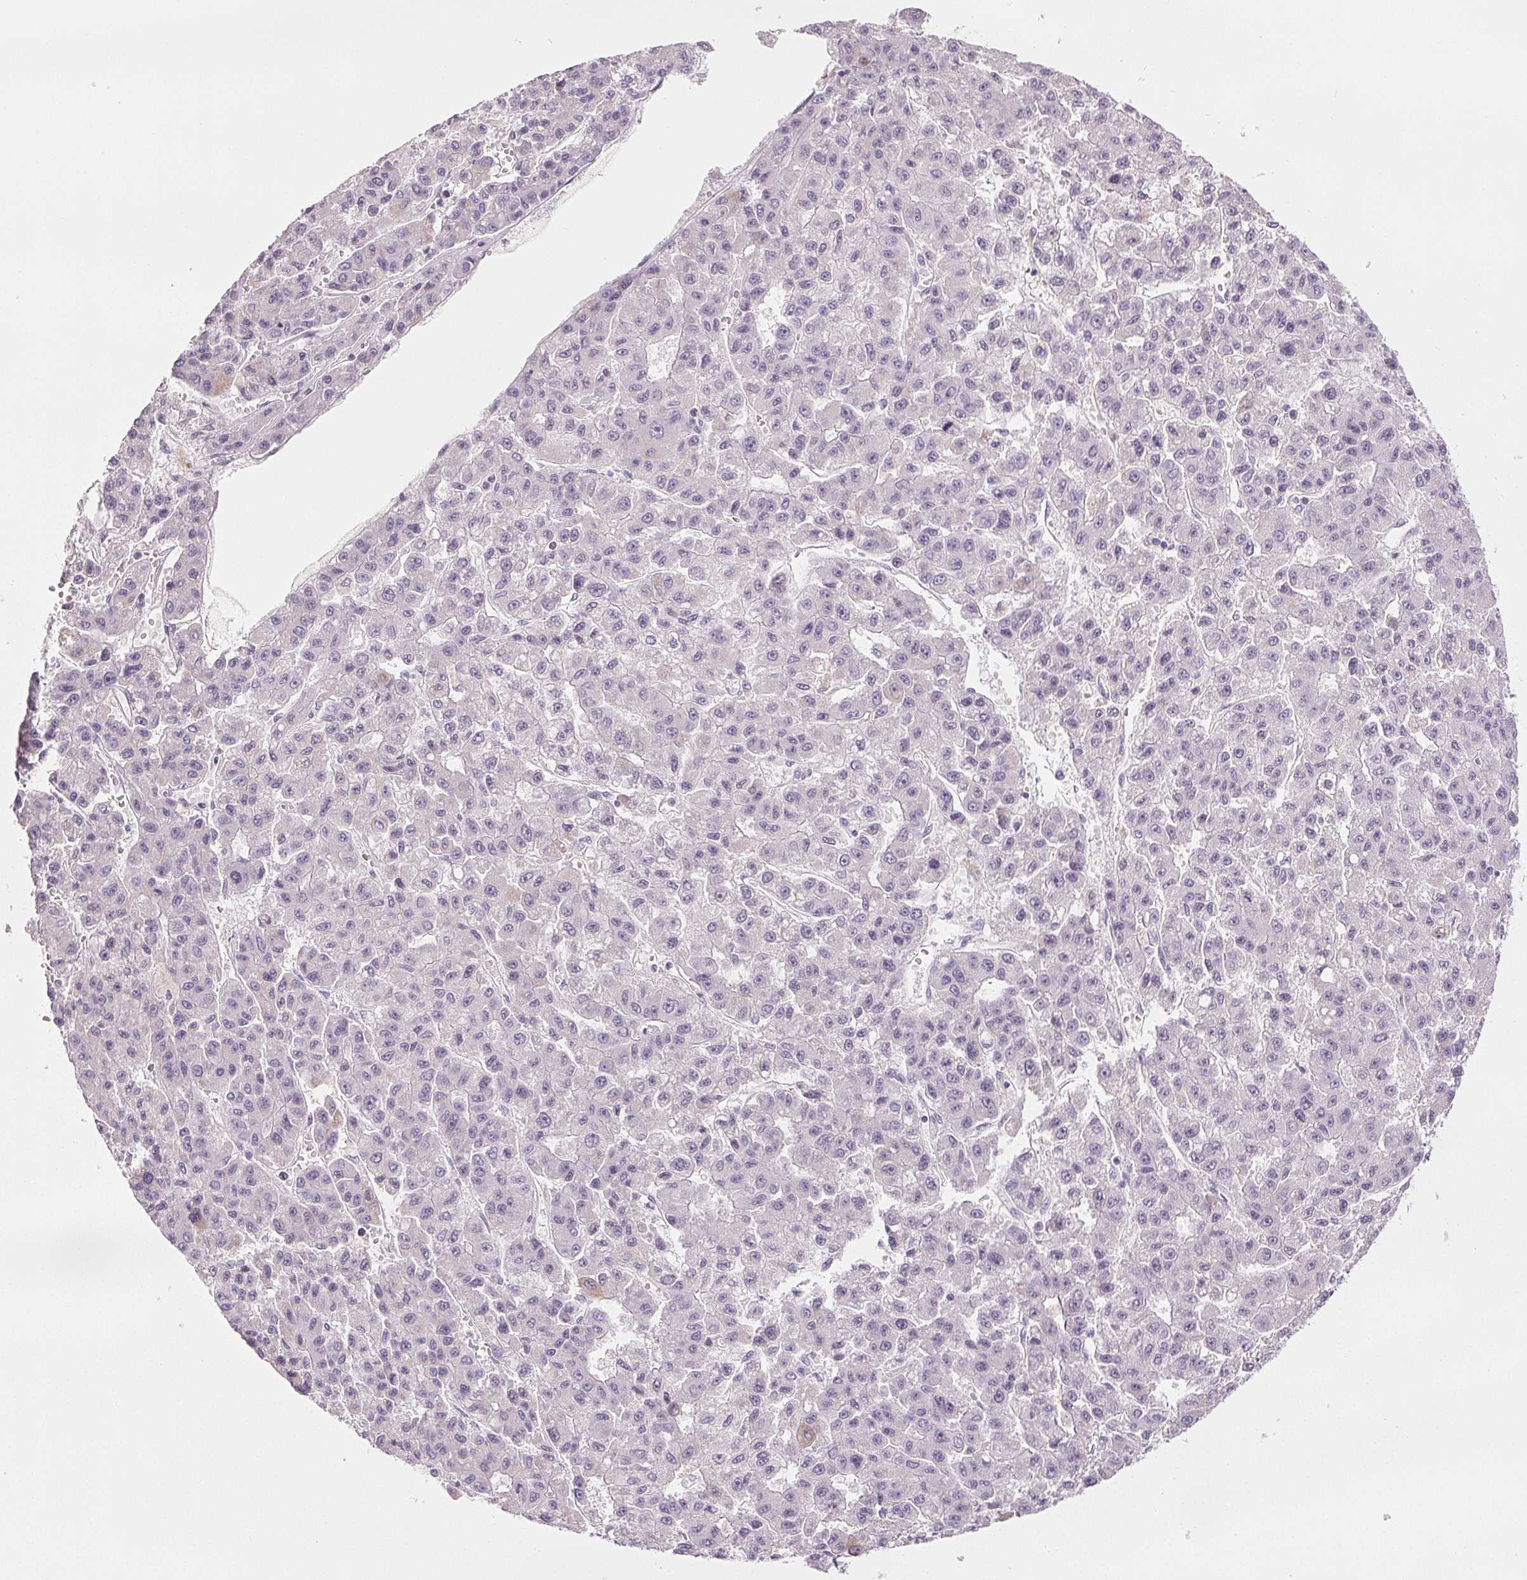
{"staining": {"intensity": "negative", "quantity": "none", "location": "none"}, "tissue": "liver cancer", "cell_type": "Tumor cells", "image_type": "cancer", "snomed": [{"axis": "morphology", "description": "Carcinoma, Hepatocellular, NOS"}, {"axis": "topography", "description": "Liver"}], "caption": "This is a photomicrograph of immunohistochemistry staining of liver hepatocellular carcinoma, which shows no positivity in tumor cells.", "gene": "COL7A1", "patient": {"sex": "male", "age": 70}}